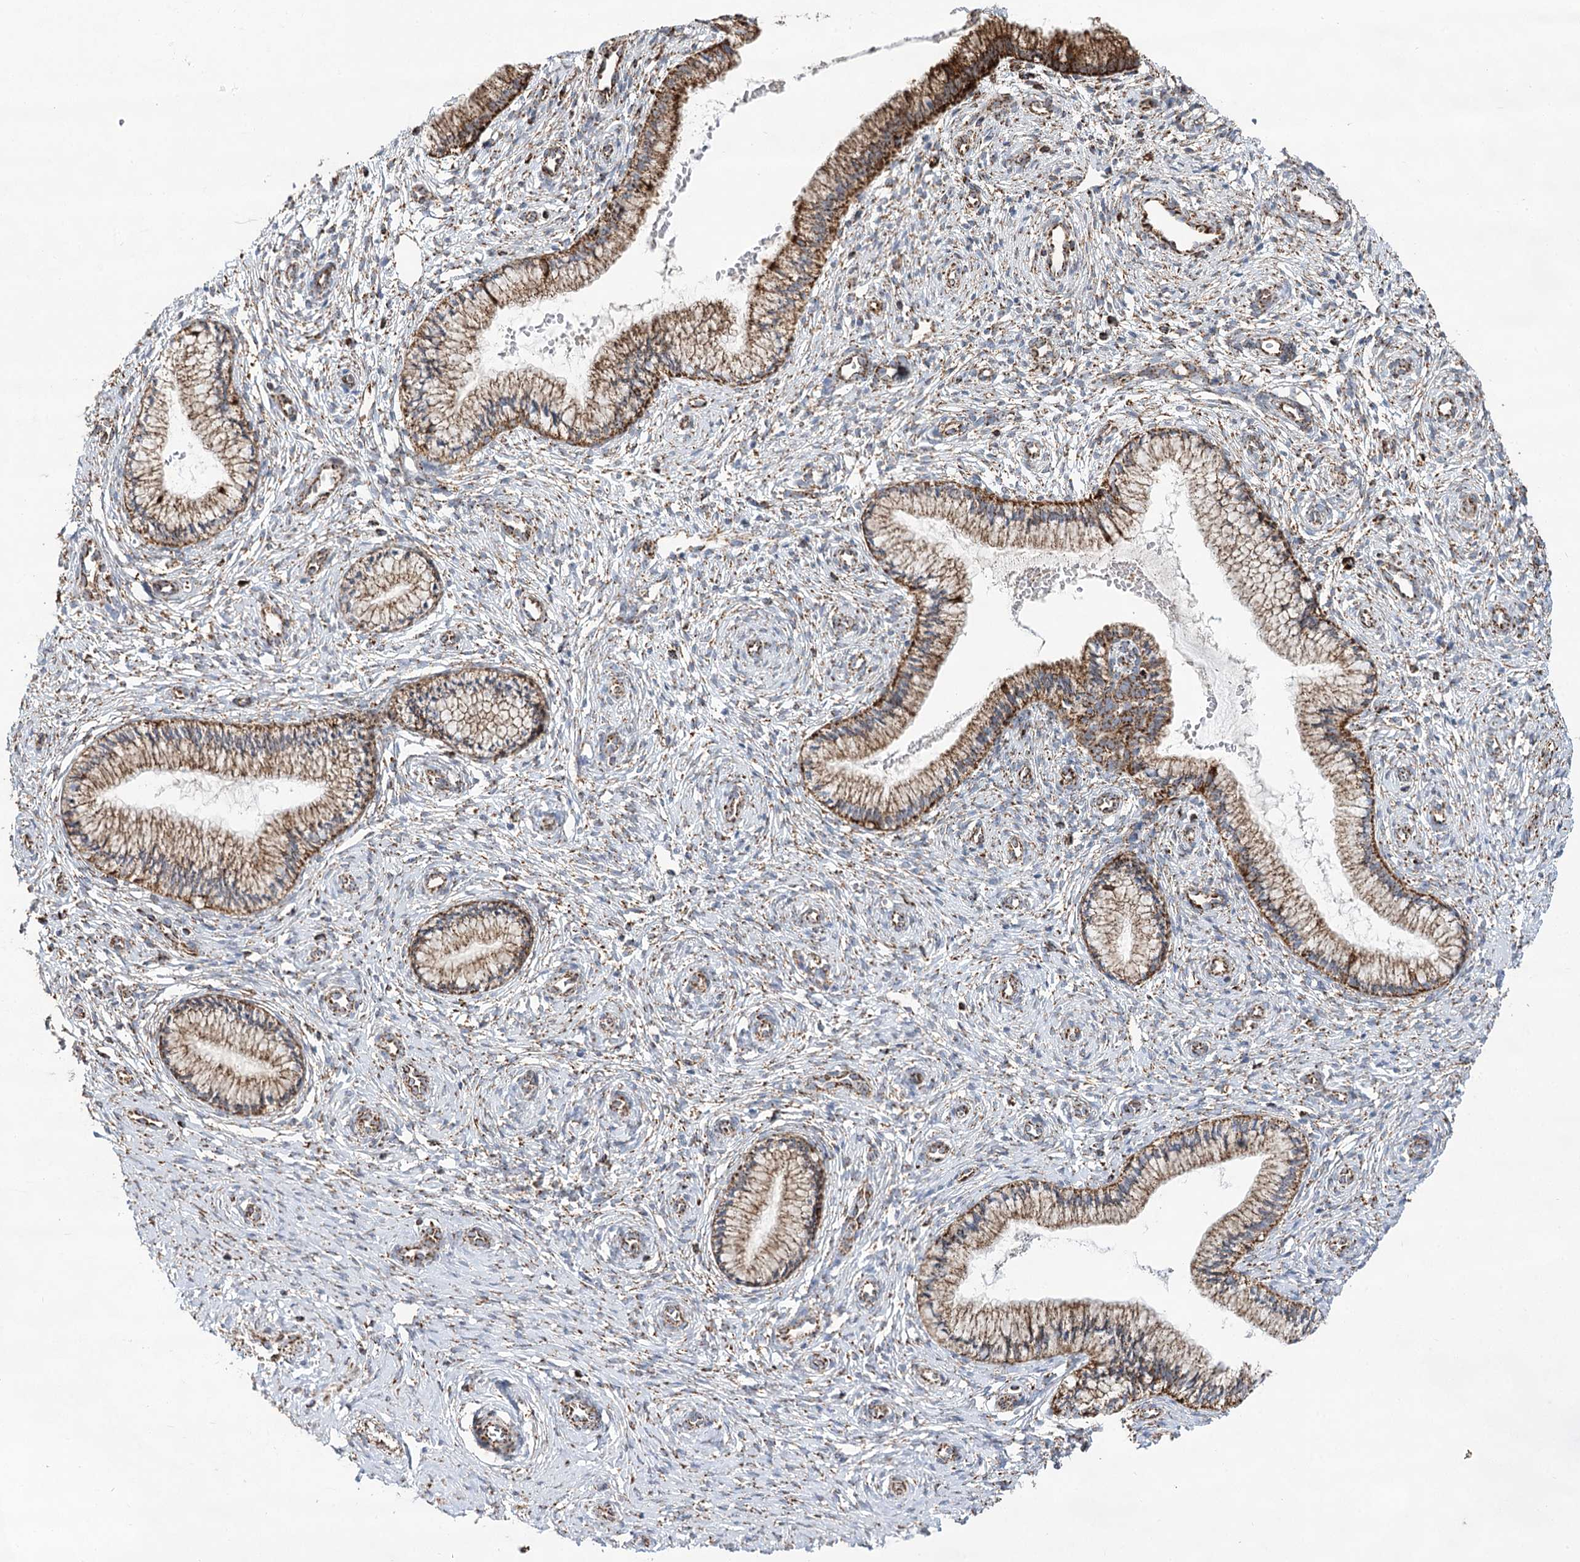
{"staining": {"intensity": "strong", "quantity": ">75%", "location": "cytoplasmic/membranous"}, "tissue": "cervix", "cell_type": "Glandular cells", "image_type": "normal", "snomed": [{"axis": "morphology", "description": "Normal tissue, NOS"}, {"axis": "topography", "description": "Cervix"}], "caption": "Protein staining reveals strong cytoplasmic/membranous expression in approximately >75% of glandular cells in unremarkable cervix. The staining was performed using DAB to visualize the protein expression in brown, while the nuclei were stained in blue with hematoxylin (Magnification: 20x).", "gene": "NADK2", "patient": {"sex": "female", "age": 27}}